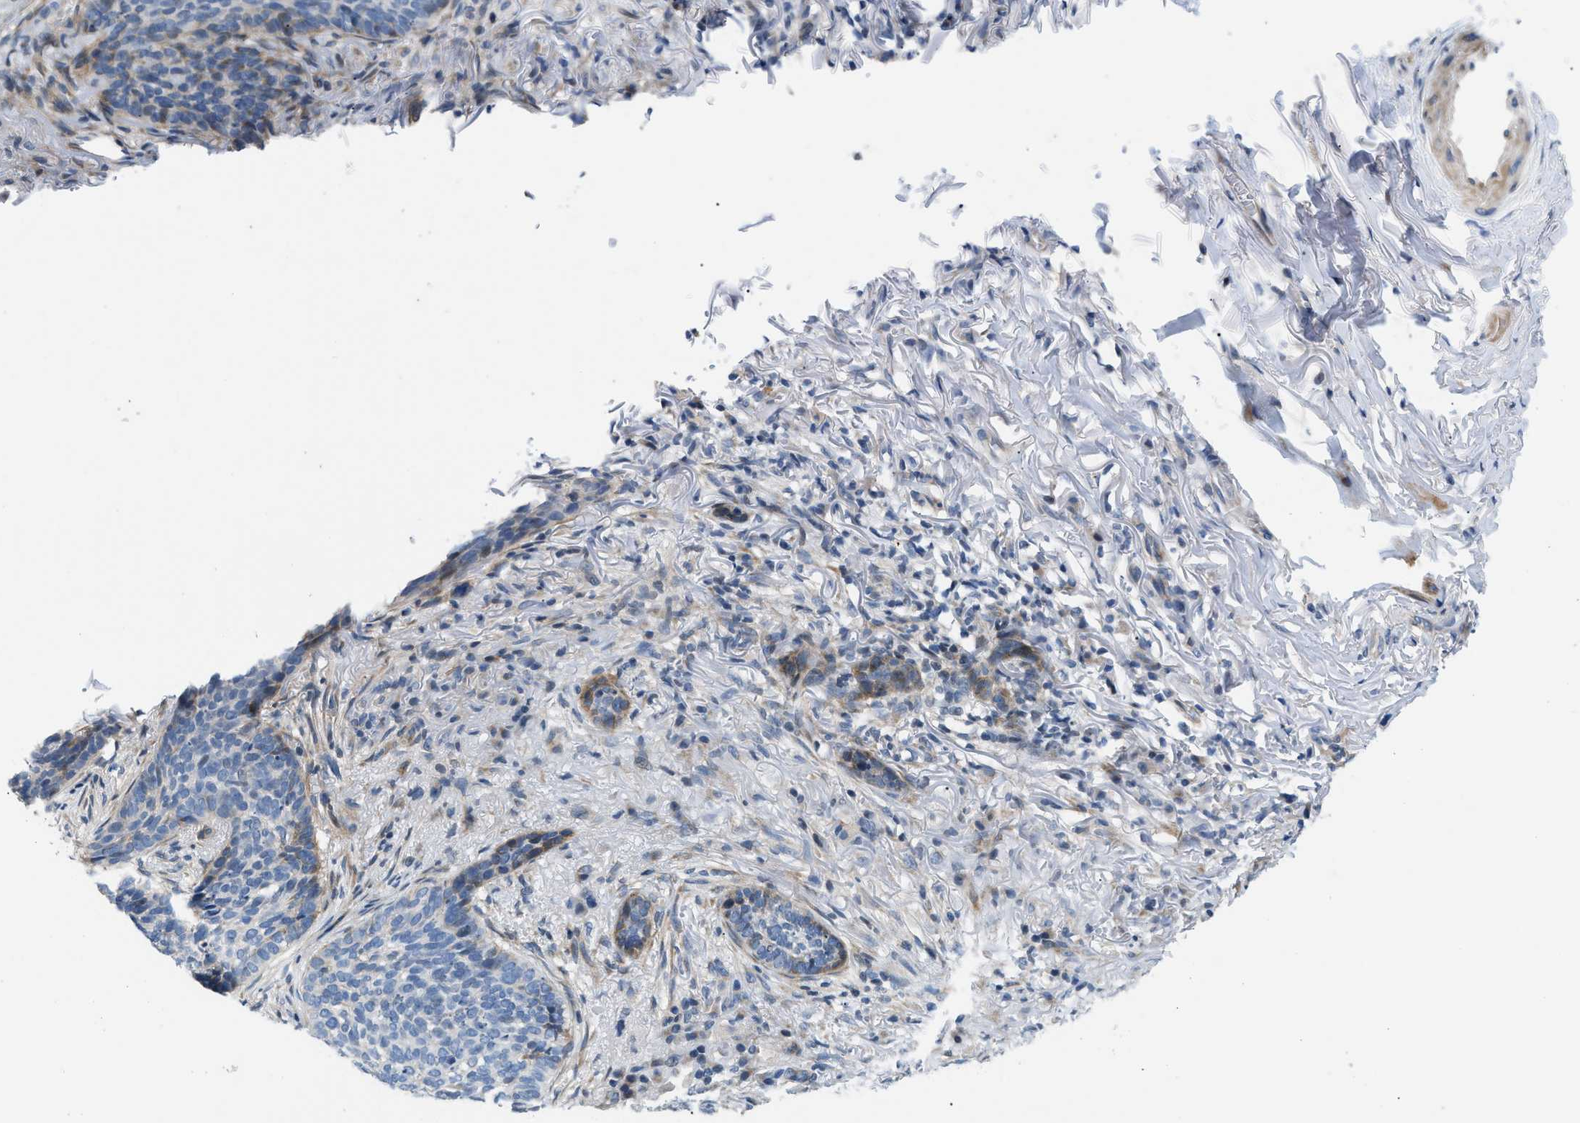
{"staining": {"intensity": "weak", "quantity": "<25%", "location": "cytoplasmic/membranous"}, "tissue": "skin cancer", "cell_type": "Tumor cells", "image_type": "cancer", "snomed": [{"axis": "morphology", "description": "Basal cell carcinoma"}, {"axis": "topography", "description": "Skin"}], "caption": "Photomicrograph shows no protein positivity in tumor cells of skin cancer (basal cell carcinoma) tissue. Nuclei are stained in blue.", "gene": "FDCSP", "patient": {"sex": "male", "age": 85}}